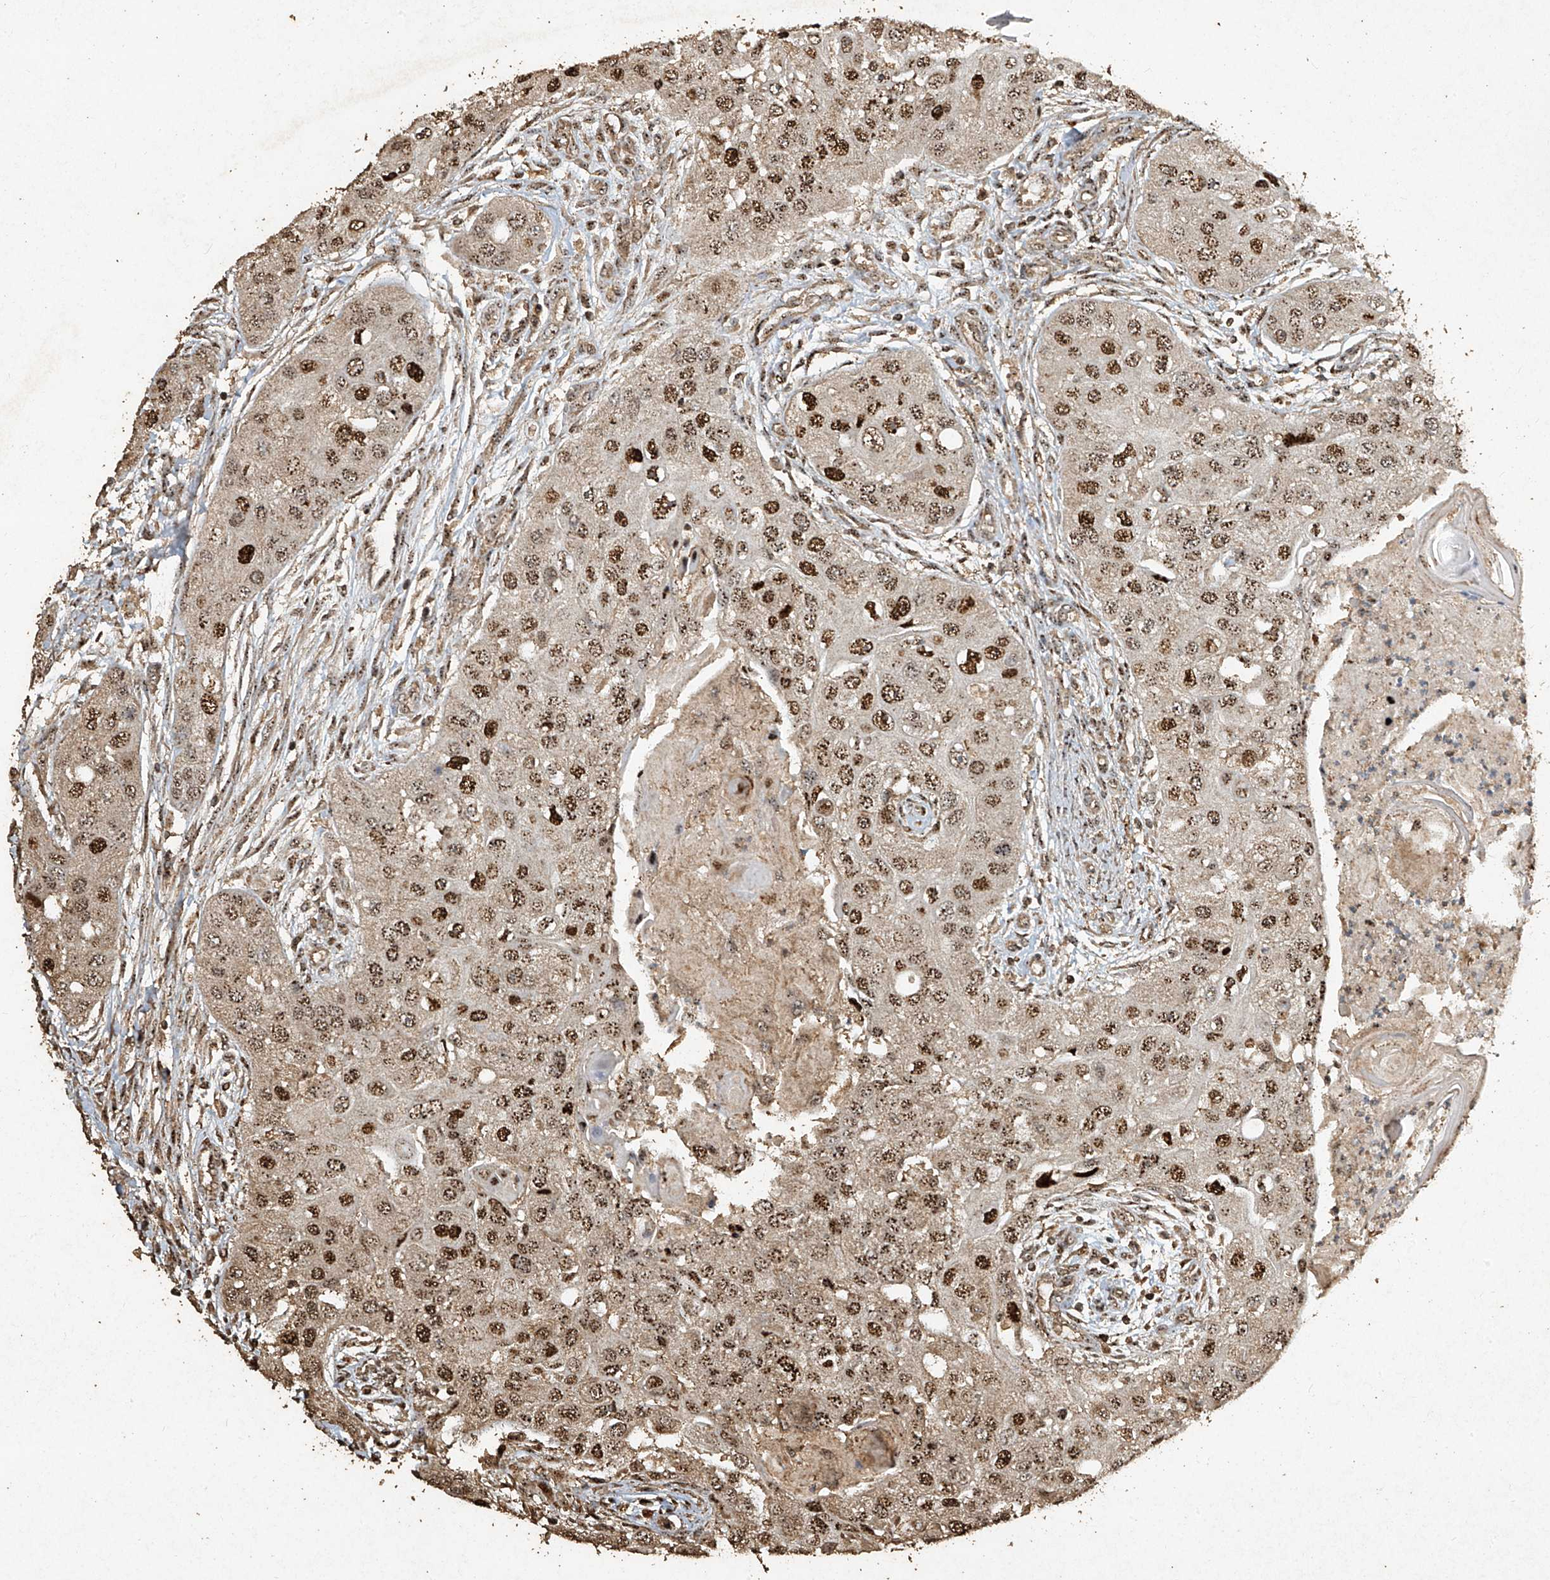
{"staining": {"intensity": "strong", "quantity": ">75%", "location": "nuclear"}, "tissue": "head and neck cancer", "cell_type": "Tumor cells", "image_type": "cancer", "snomed": [{"axis": "morphology", "description": "Normal tissue, NOS"}, {"axis": "morphology", "description": "Squamous cell carcinoma, NOS"}, {"axis": "topography", "description": "Skeletal muscle"}, {"axis": "topography", "description": "Head-Neck"}], "caption": "Brown immunohistochemical staining in head and neck cancer shows strong nuclear positivity in approximately >75% of tumor cells. (brown staining indicates protein expression, while blue staining denotes nuclei).", "gene": "ERBB3", "patient": {"sex": "male", "age": 51}}